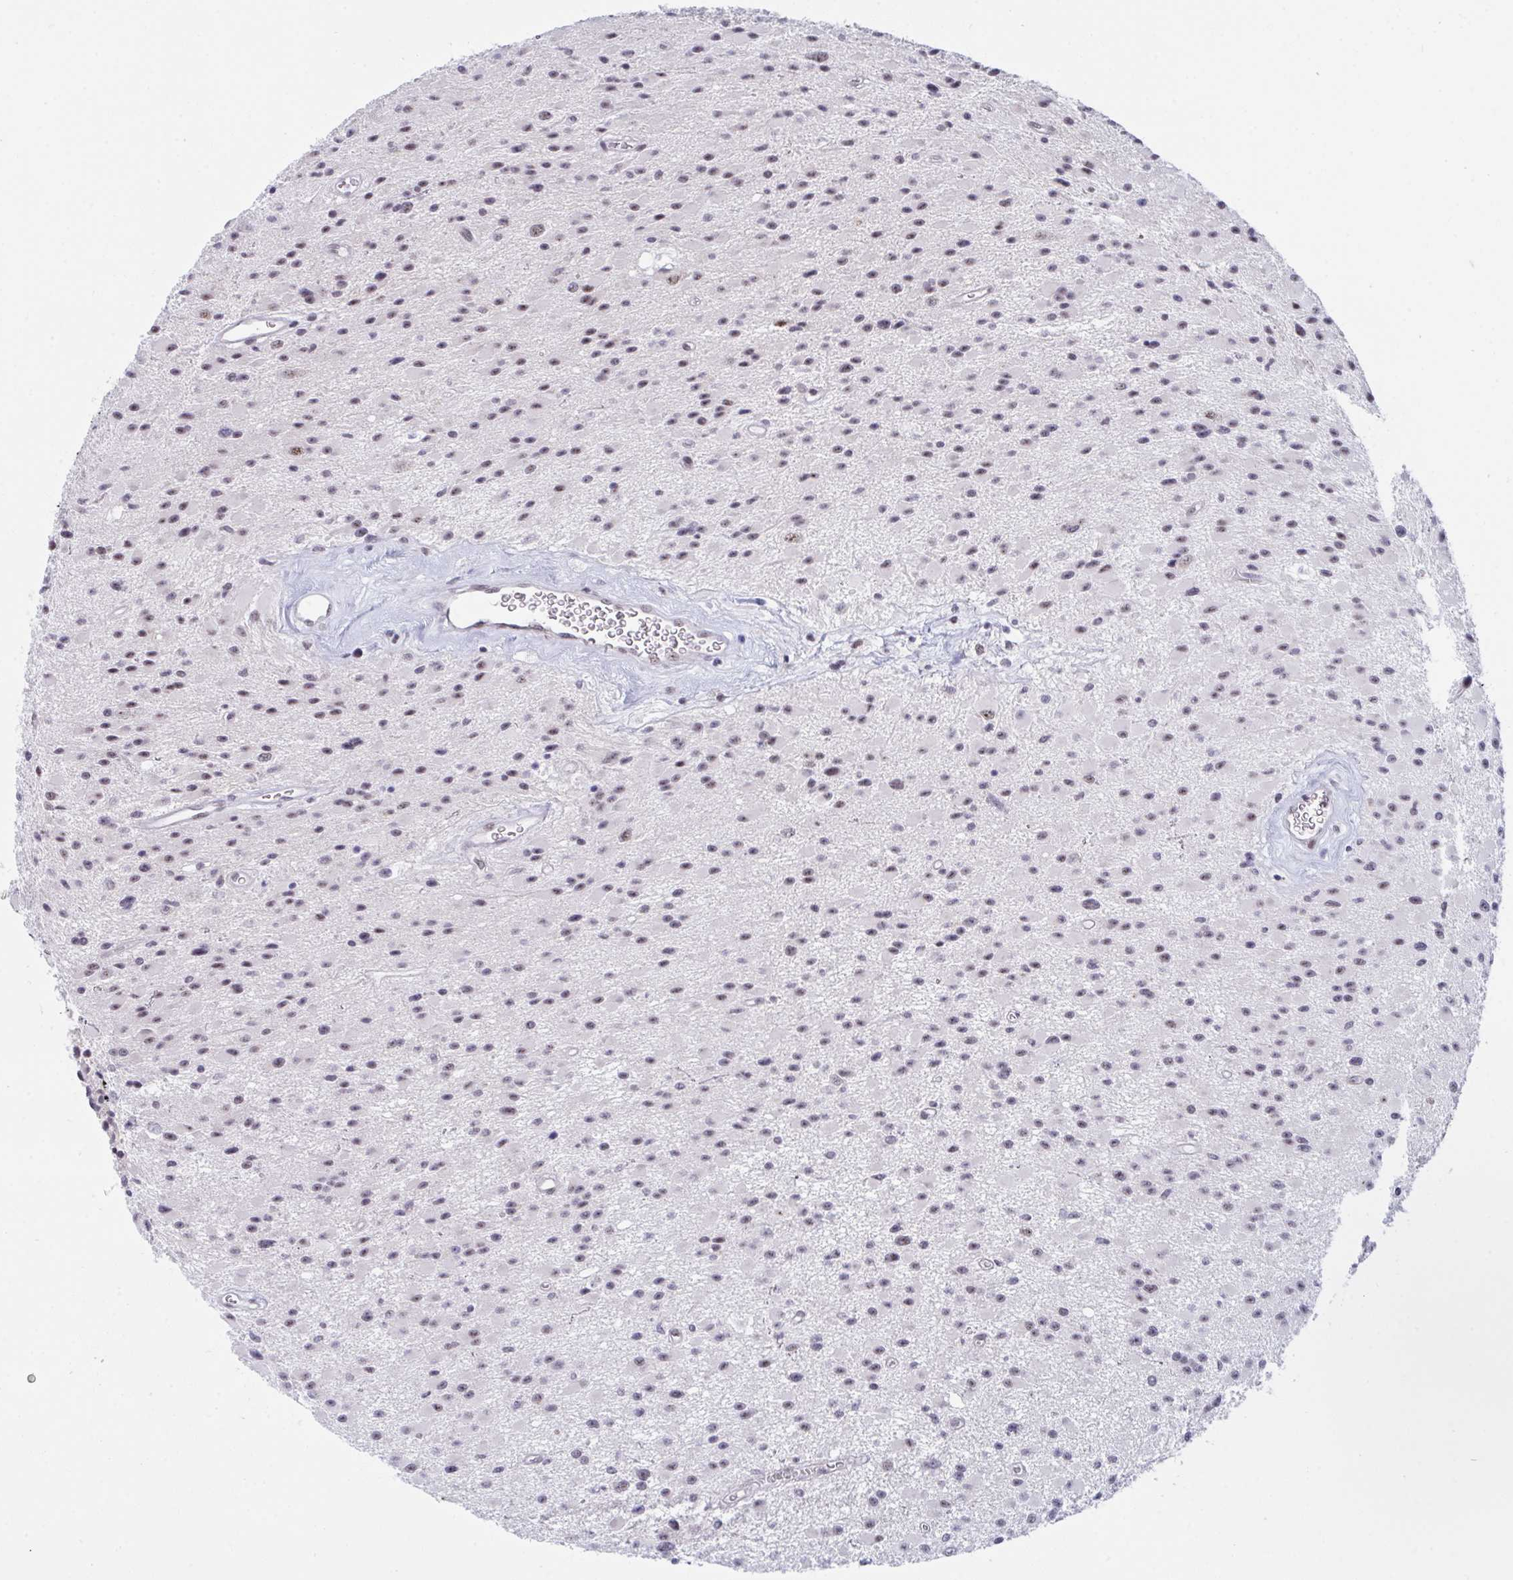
{"staining": {"intensity": "weak", "quantity": "<25%", "location": "nuclear"}, "tissue": "glioma", "cell_type": "Tumor cells", "image_type": "cancer", "snomed": [{"axis": "morphology", "description": "Glioma, malignant, High grade"}, {"axis": "topography", "description": "Brain"}], "caption": "Tumor cells show no significant expression in malignant glioma (high-grade).", "gene": "PRR14", "patient": {"sex": "male", "age": 29}}